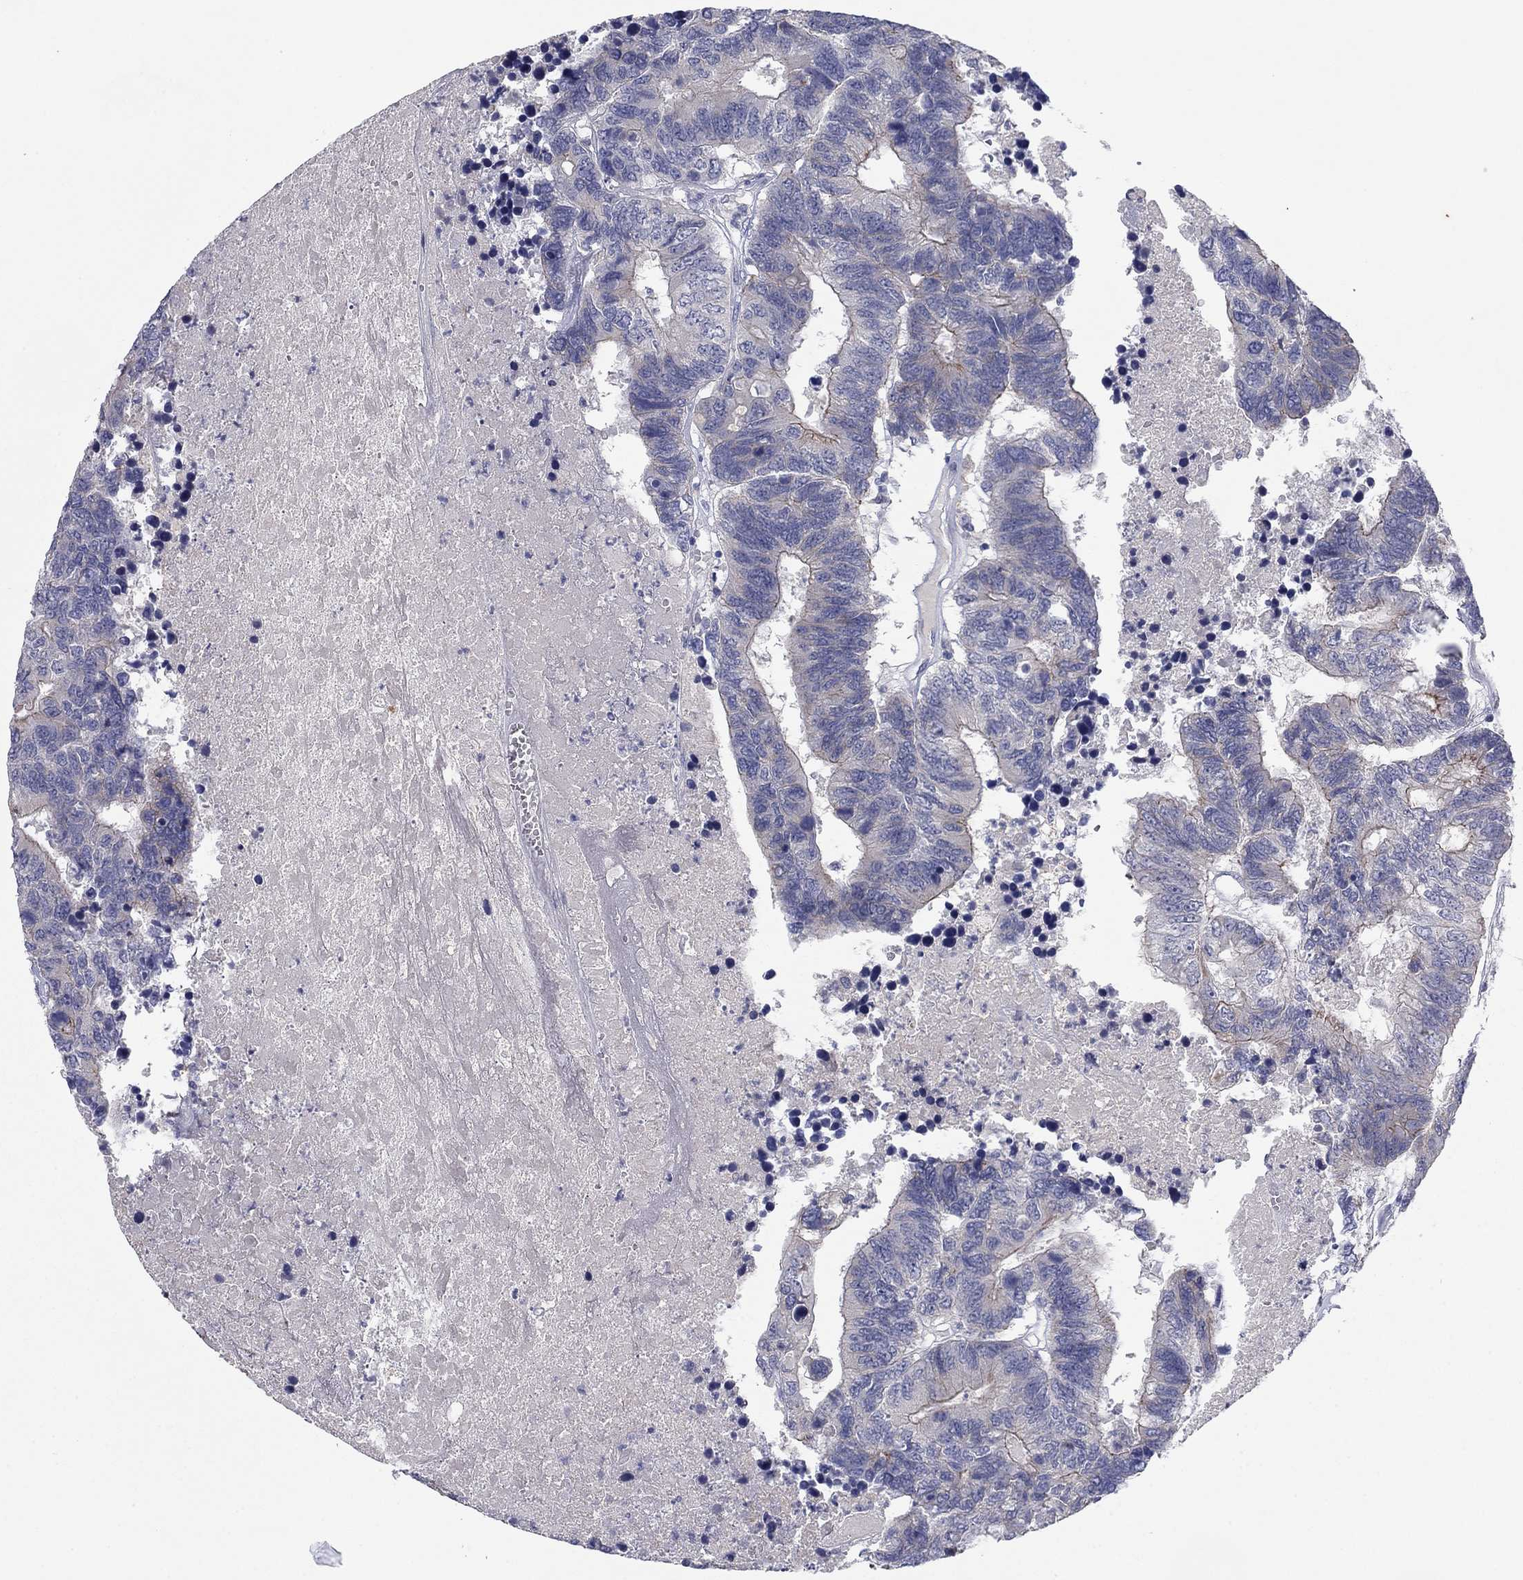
{"staining": {"intensity": "moderate", "quantity": "<25%", "location": "cytoplasmic/membranous"}, "tissue": "colorectal cancer", "cell_type": "Tumor cells", "image_type": "cancer", "snomed": [{"axis": "morphology", "description": "Adenocarcinoma, NOS"}, {"axis": "topography", "description": "Colon"}], "caption": "Protein expression analysis of human adenocarcinoma (colorectal) reveals moderate cytoplasmic/membranous staining in about <25% of tumor cells.", "gene": "CNTNAP4", "patient": {"sex": "female", "age": 48}}